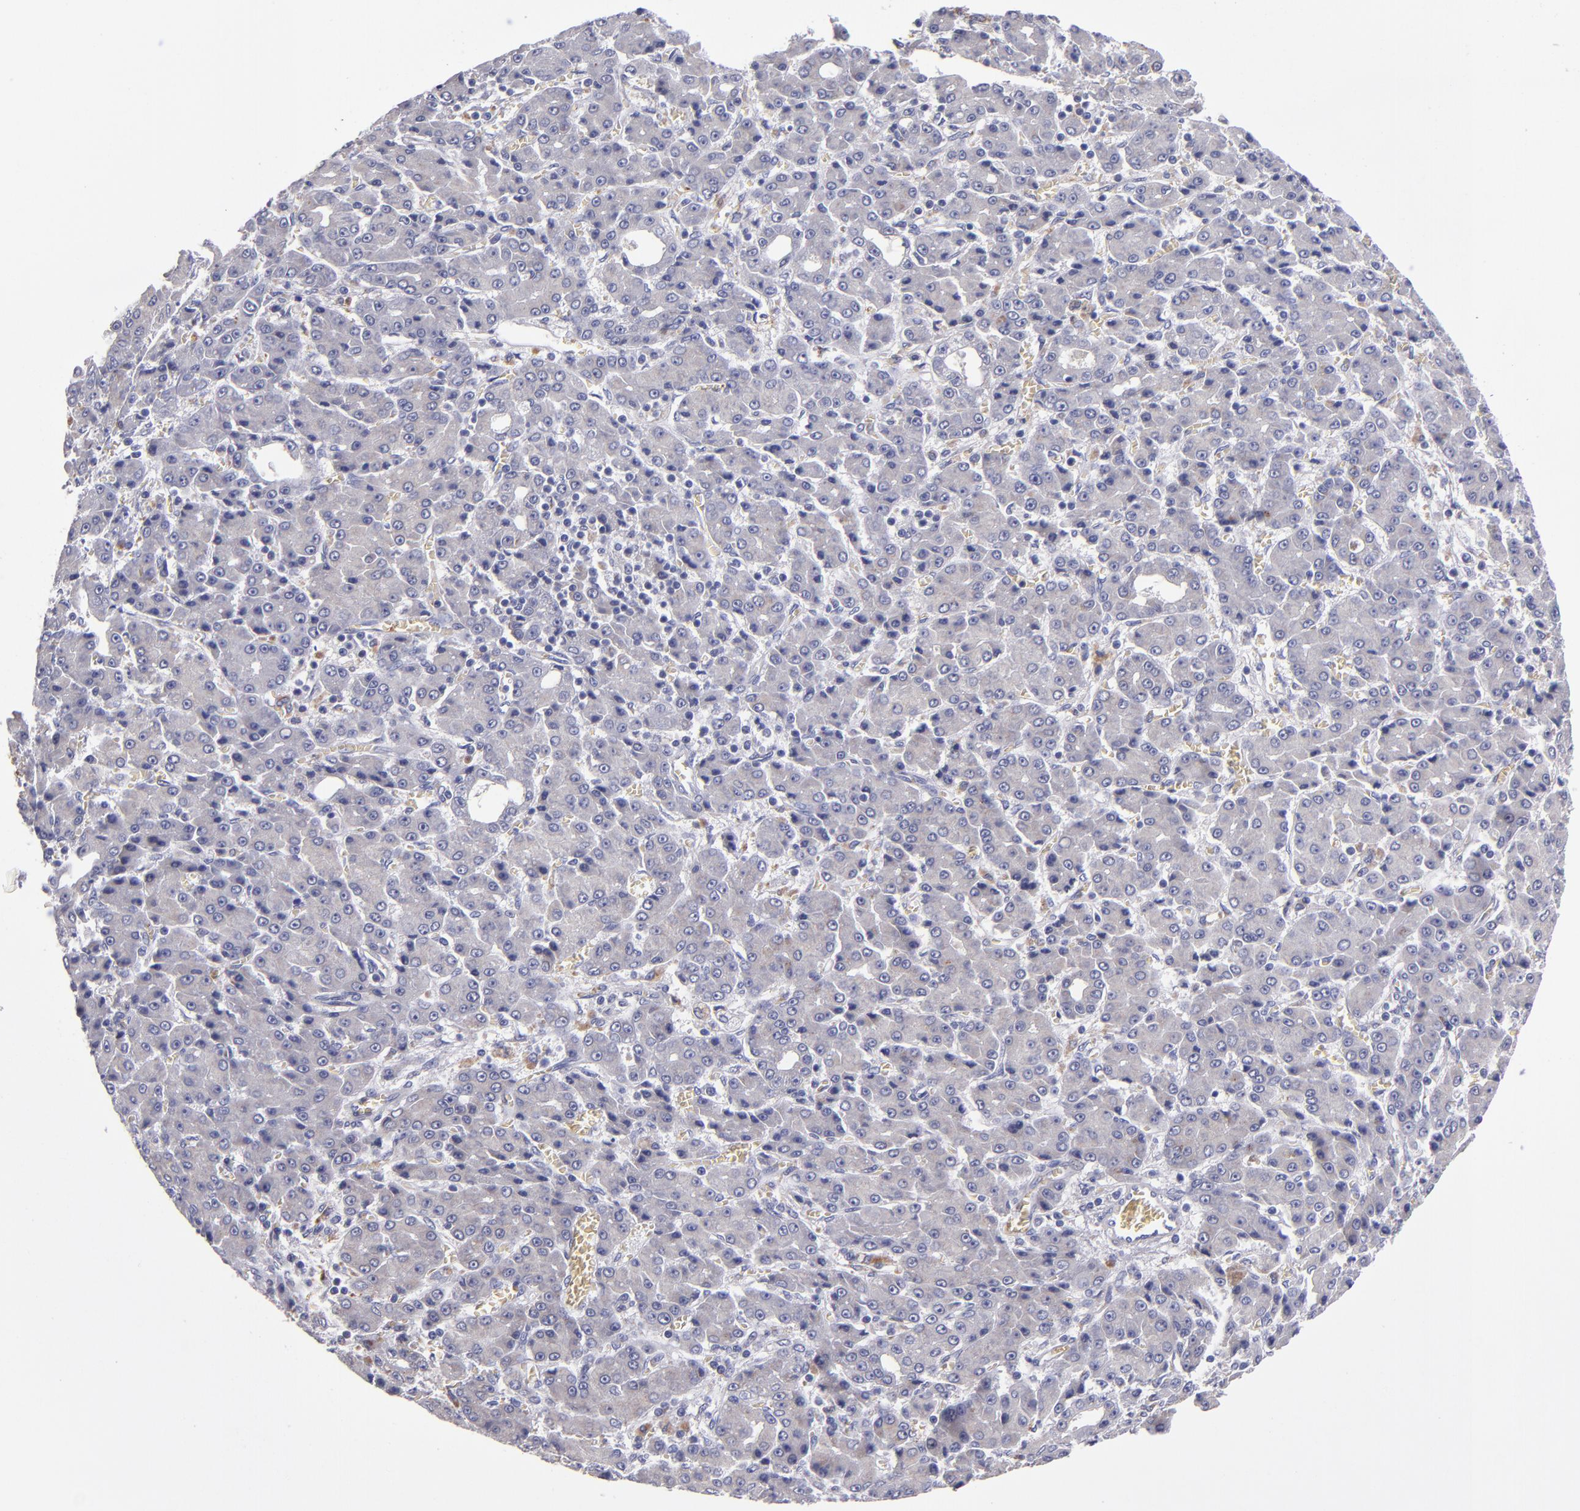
{"staining": {"intensity": "weak", "quantity": "<25%", "location": "cytoplasmic/membranous"}, "tissue": "liver cancer", "cell_type": "Tumor cells", "image_type": "cancer", "snomed": [{"axis": "morphology", "description": "Carcinoma, Hepatocellular, NOS"}, {"axis": "topography", "description": "Liver"}], "caption": "This is an immunohistochemistry (IHC) histopathology image of human liver cancer. There is no staining in tumor cells.", "gene": "RAB41", "patient": {"sex": "male", "age": 69}}